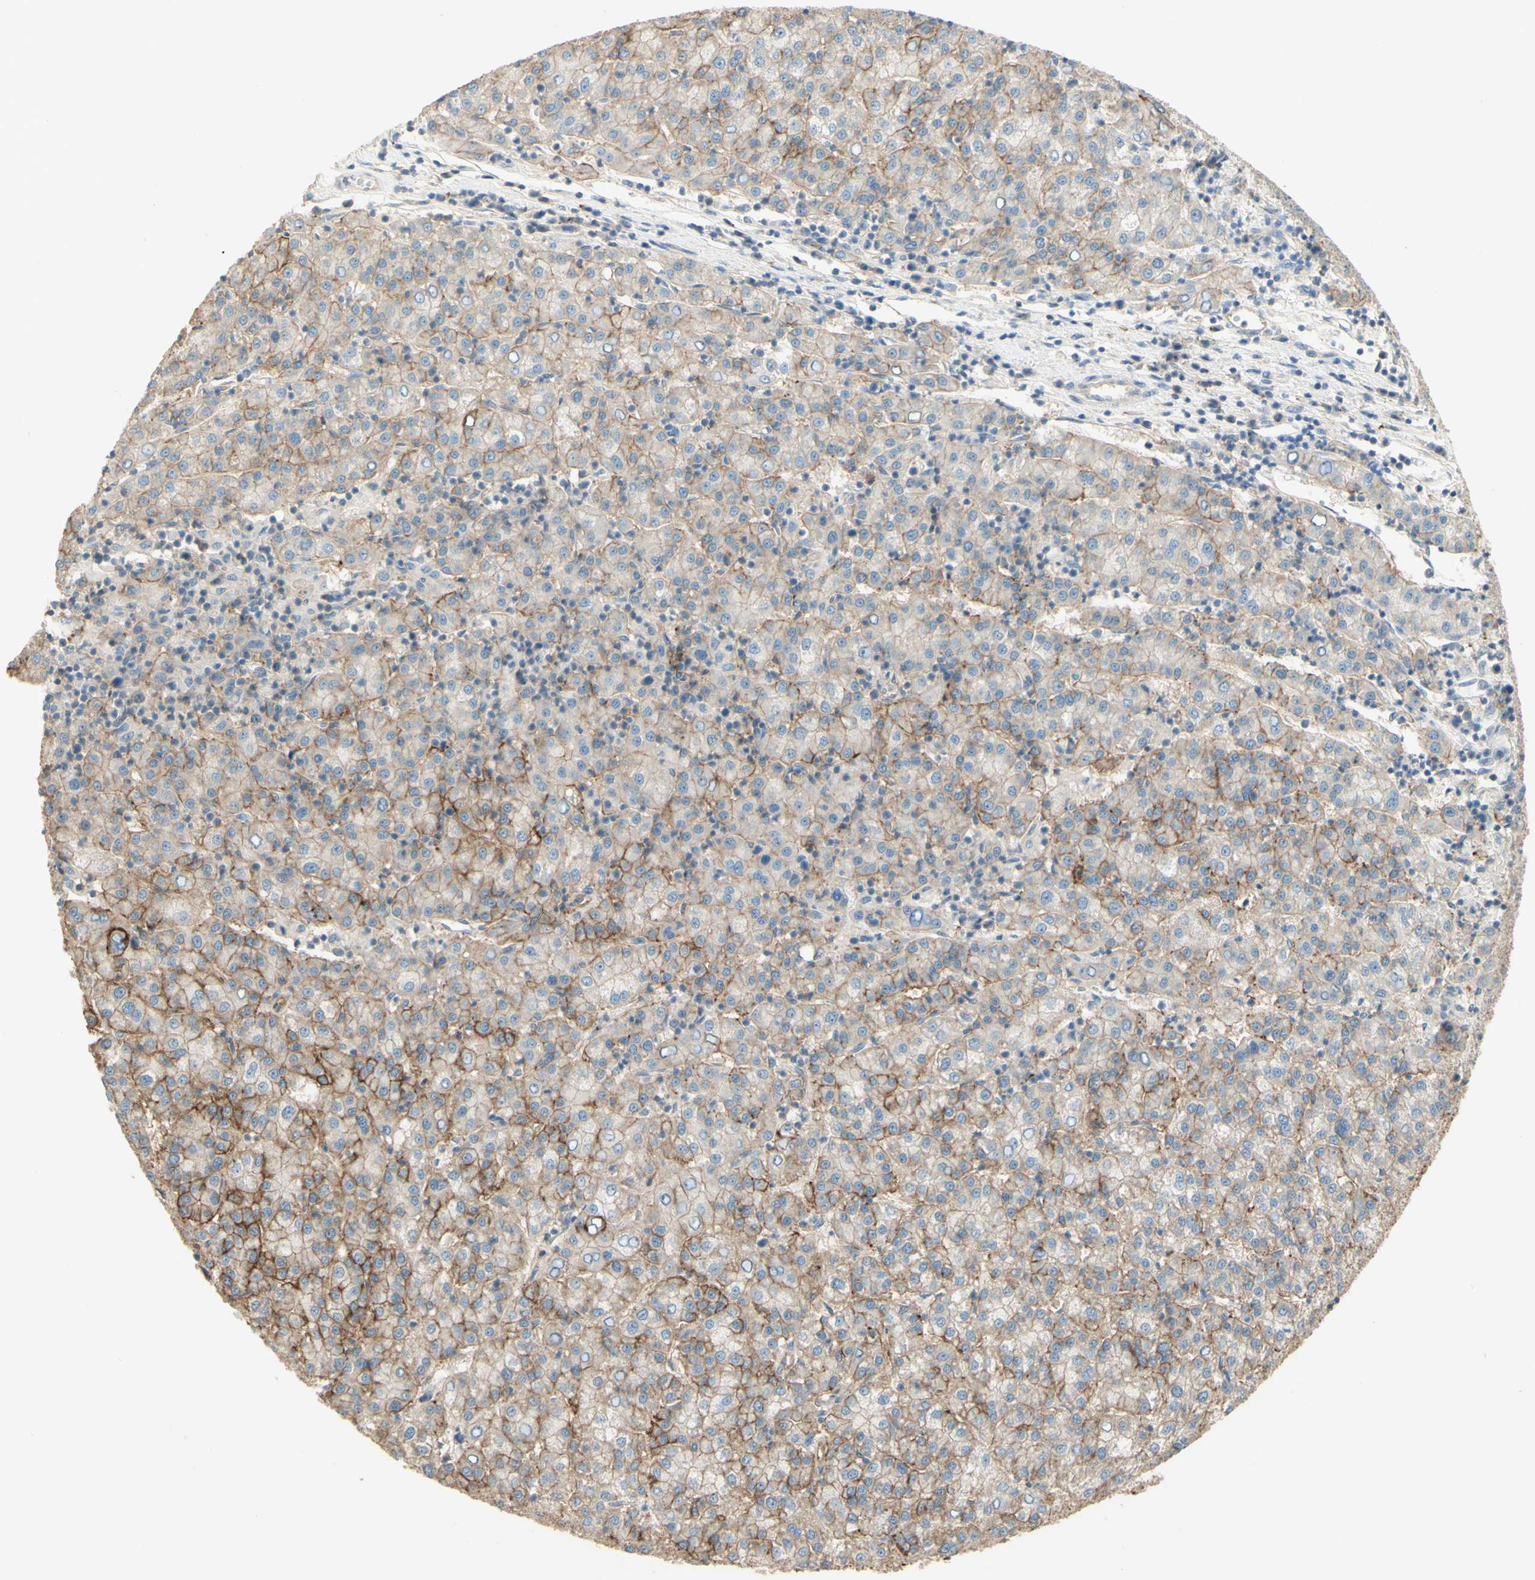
{"staining": {"intensity": "moderate", "quantity": ">75%", "location": "cytoplasmic/membranous"}, "tissue": "liver cancer", "cell_type": "Tumor cells", "image_type": "cancer", "snomed": [{"axis": "morphology", "description": "Carcinoma, Hepatocellular, NOS"}, {"axis": "topography", "description": "Liver"}], "caption": "Immunohistochemical staining of human hepatocellular carcinoma (liver) shows medium levels of moderate cytoplasmic/membranous staining in about >75% of tumor cells.", "gene": "RNF149", "patient": {"sex": "female", "age": 58}}